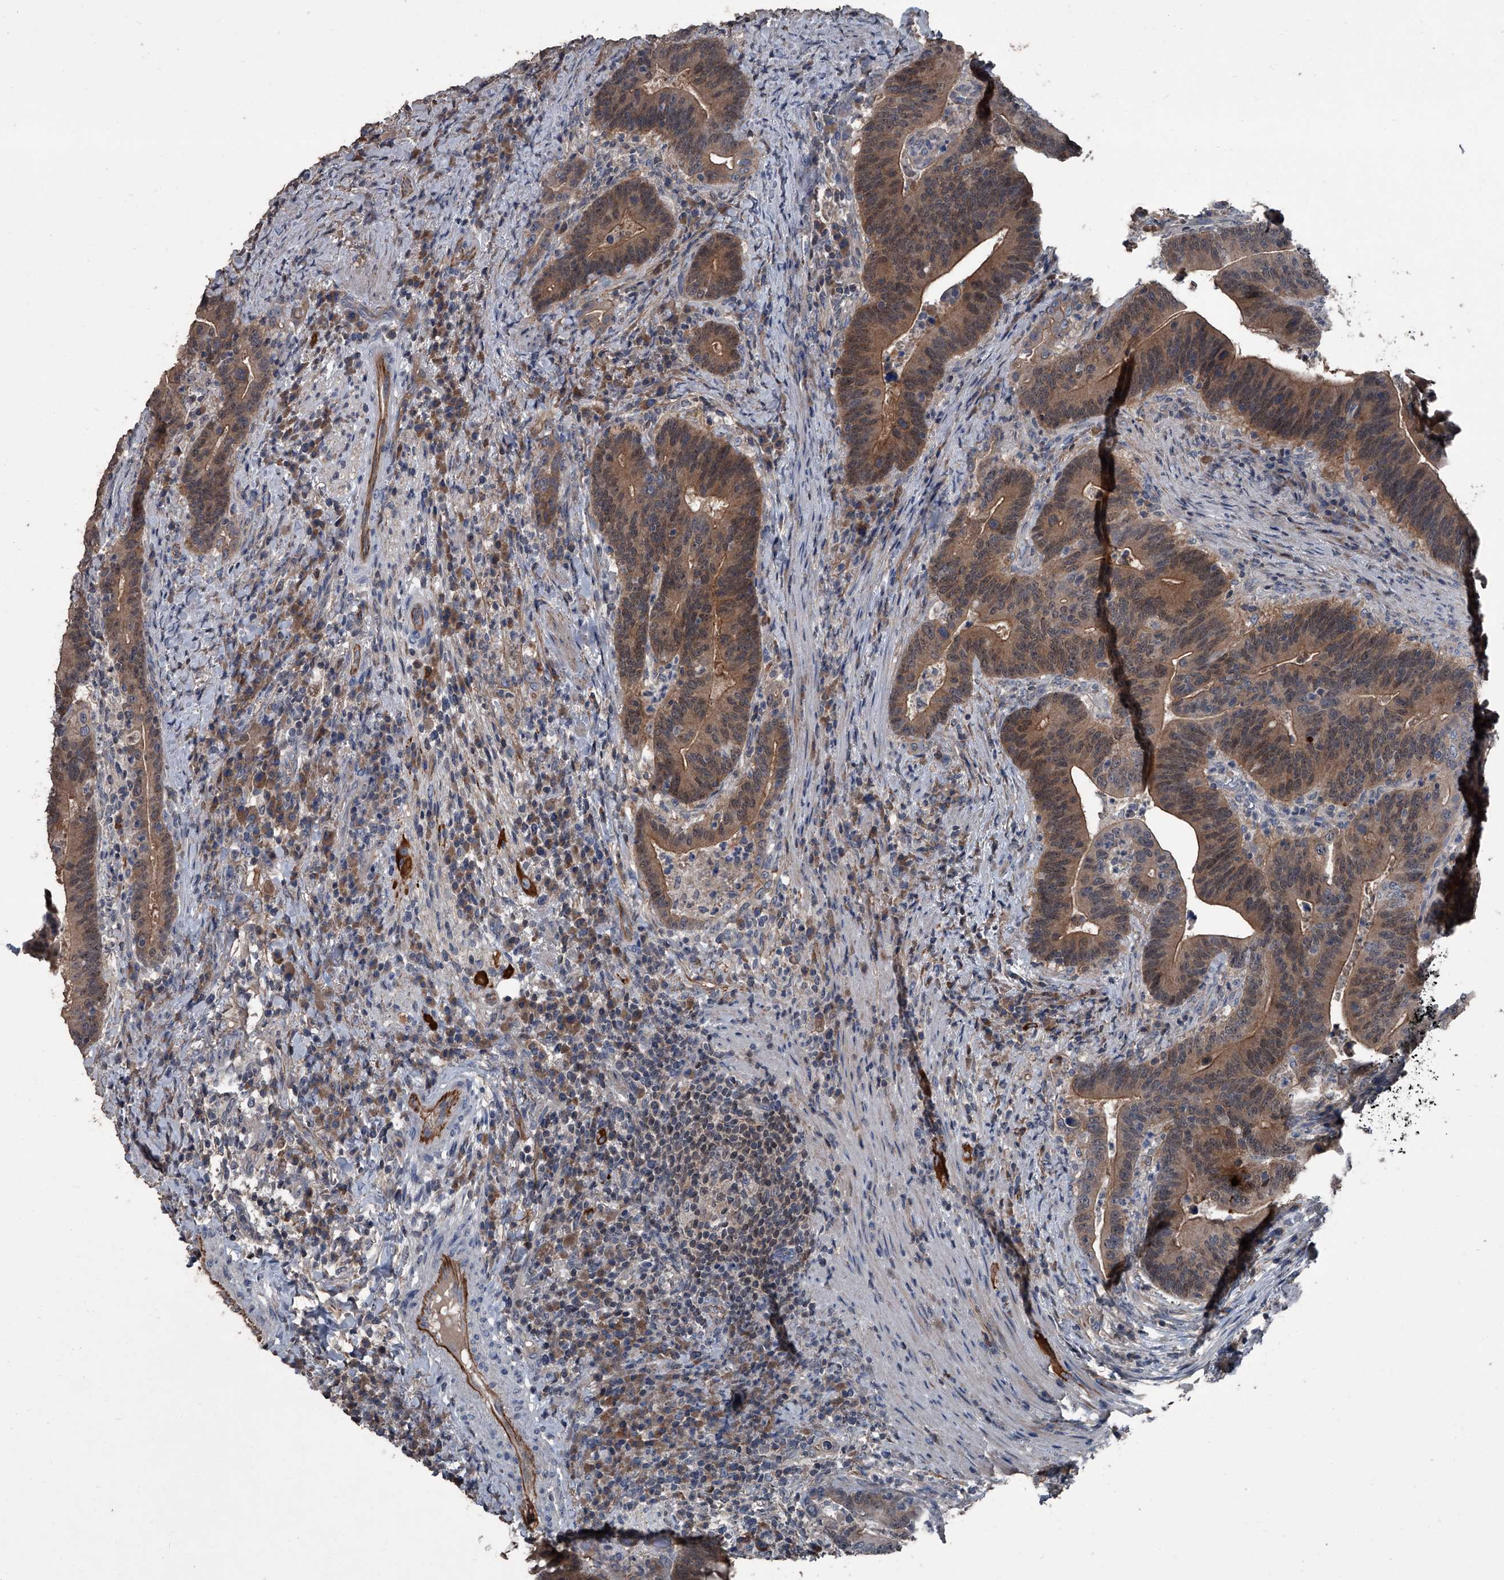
{"staining": {"intensity": "moderate", "quantity": ">75%", "location": "cytoplasmic/membranous,nuclear"}, "tissue": "colorectal cancer", "cell_type": "Tumor cells", "image_type": "cancer", "snomed": [{"axis": "morphology", "description": "Adenocarcinoma, NOS"}, {"axis": "topography", "description": "Colon"}], "caption": "The immunohistochemical stain labels moderate cytoplasmic/membranous and nuclear positivity in tumor cells of adenocarcinoma (colorectal) tissue.", "gene": "OARD1", "patient": {"sex": "female", "age": 66}}